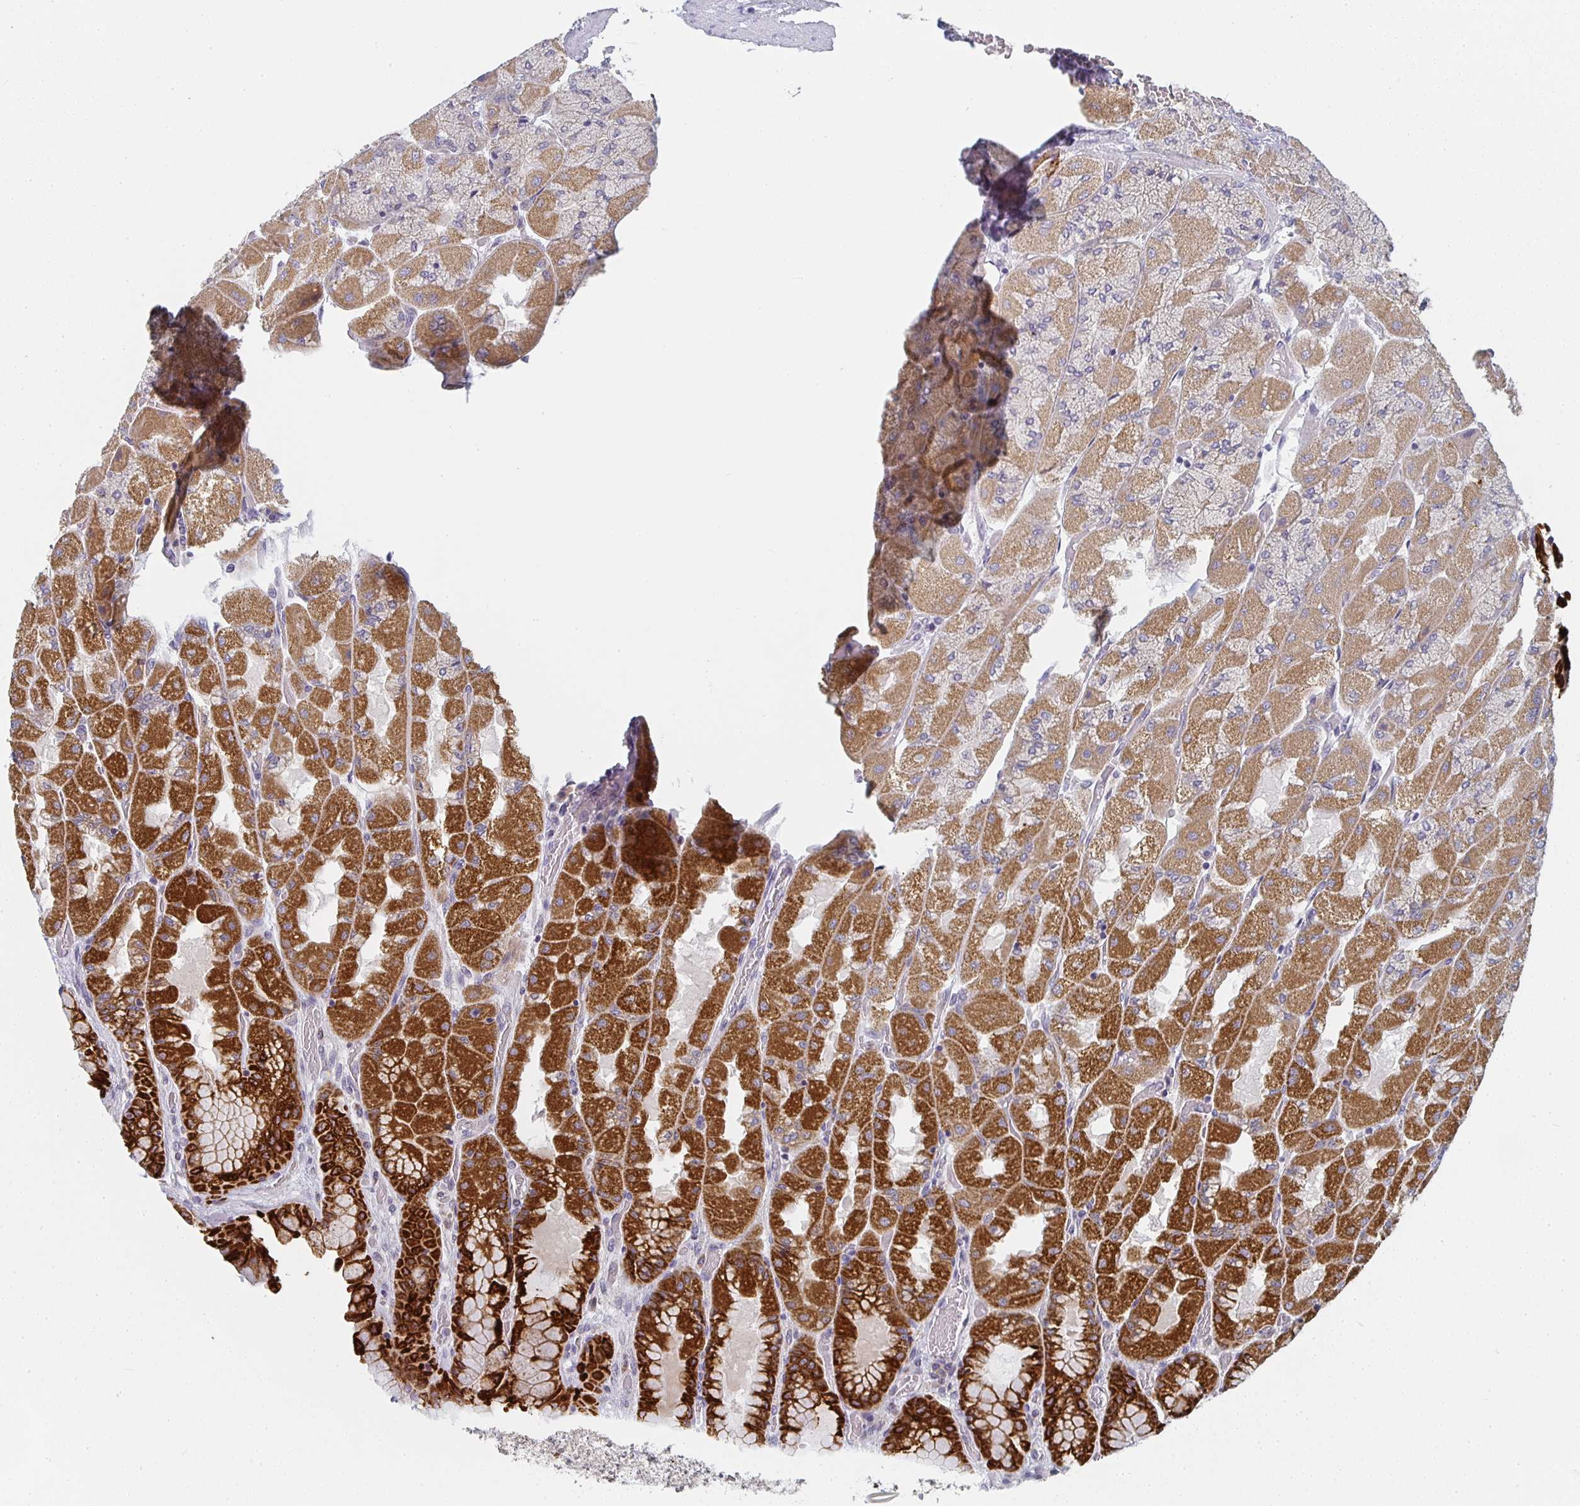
{"staining": {"intensity": "strong", "quantity": "25%-75%", "location": "cytoplasmic/membranous"}, "tissue": "stomach", "cell_type": "Glandular cells", "image_type": "normal", "snomed": [{"axis": "morphology", "description": "Normal tissue, NOS"}, {"axis": "topography", "description": "Stomach"}], "caption": "Glandular cells demonstrate high levels of strong cytoplasmic/membranous expression in approximately 25%-75% of cells in unremarkable stomach. The staining is performed using DAB (3,3'-diaminobenzidine) brown chromogen to label protein expression. The nuclei are counter-stained blue using hematoxylin.", "gene": "CTHRC1", "patient": {"sex": "female", "age": 61}}